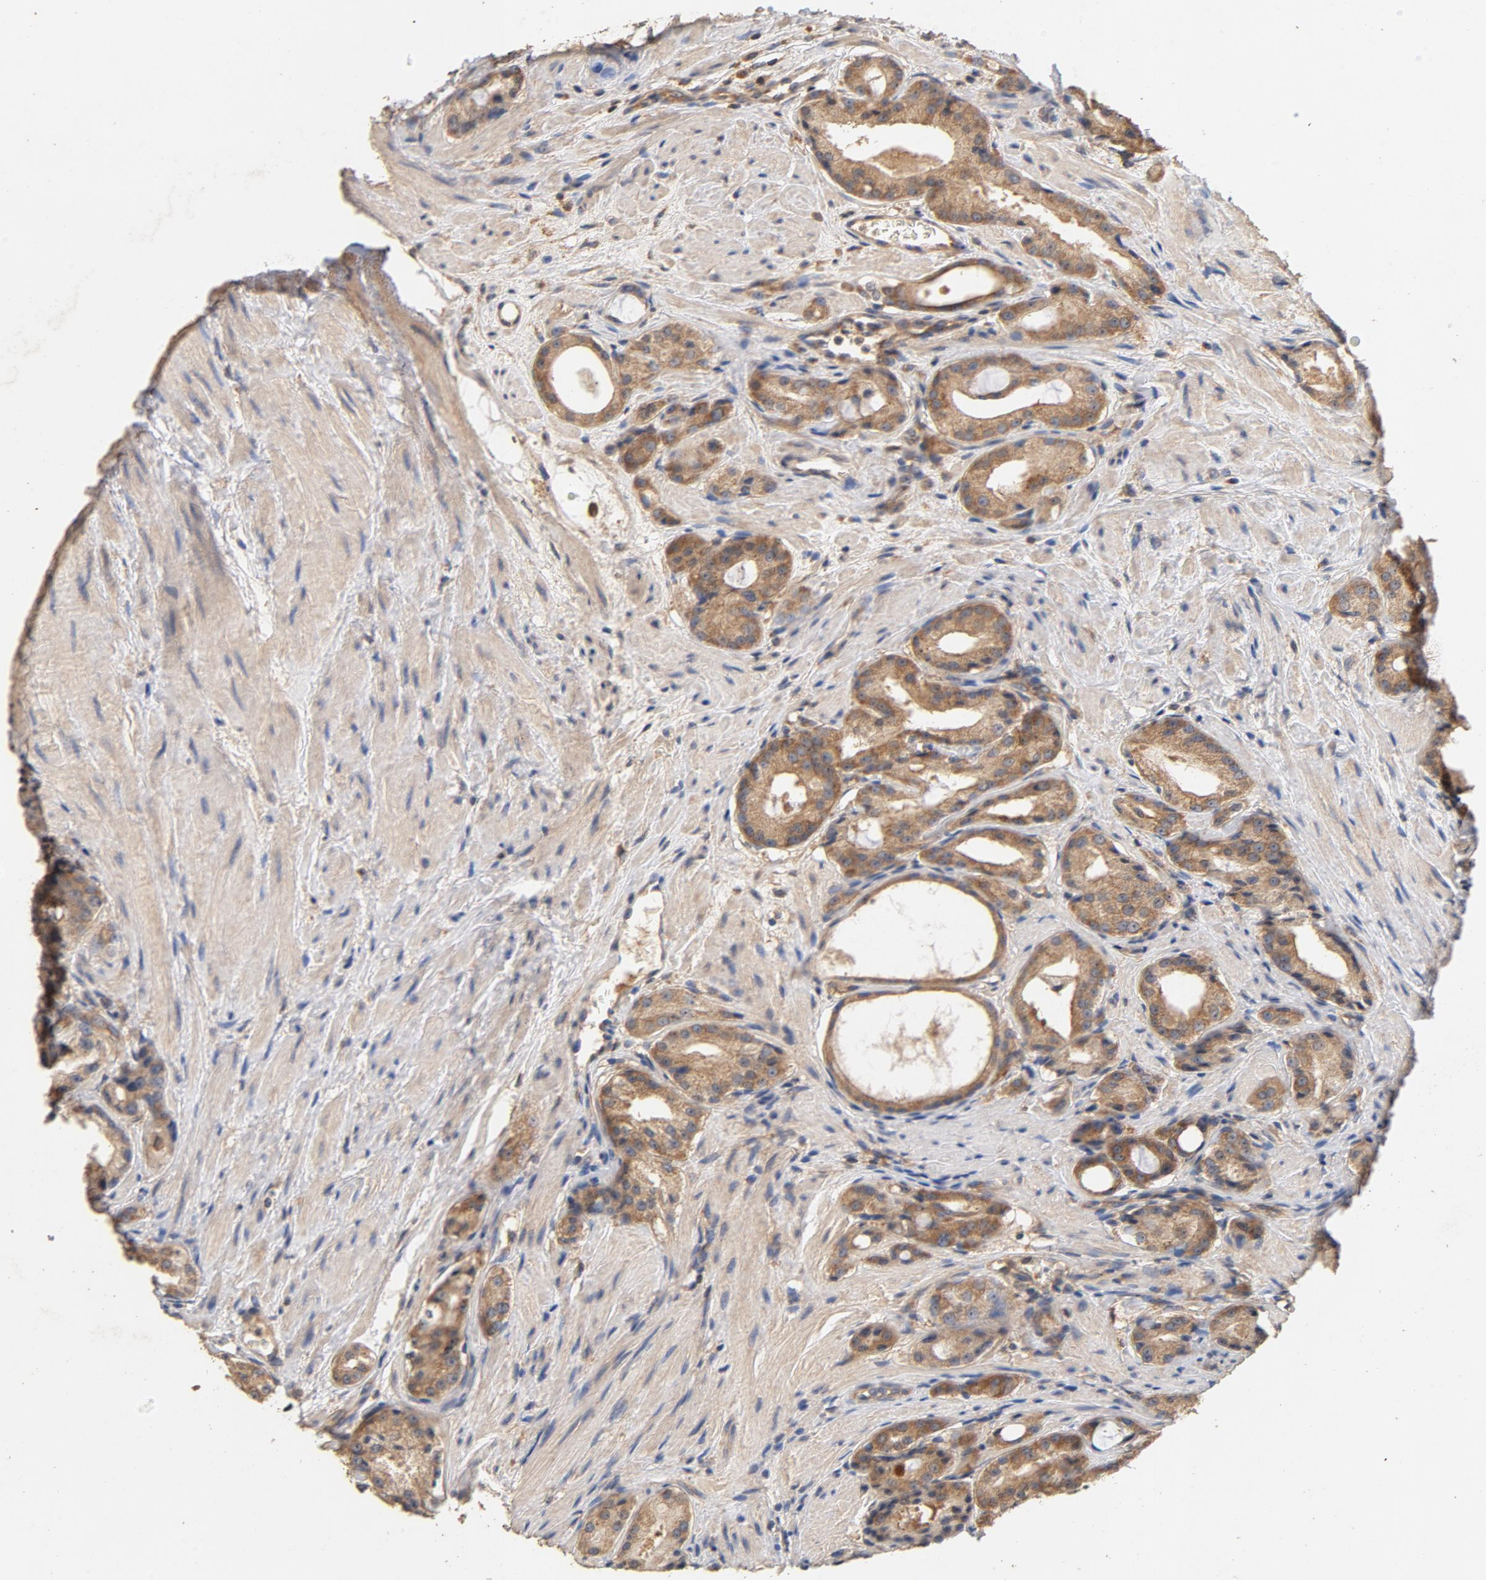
{"staining": {"intensity": "moderate", "quantity": ">75%", "location": "cytoplasmic/membranous"}, "tissue": "prostate cancer", "cell_type": "Tumor cells", "image_type": "cancer", "snomed": [{"axis": "morphology", "description": "Adenocarcinoma, Medium grade"}, {"axis": "topography", "description": "Prostate"}], "caption": "Medium-grade adenocarcinoma (prostate) tissue exhibits moderate cytoplasmic/membranous expression in approximately >75% of tumor cells, visualized by immunohistochemistry. (brown staining indicates protein expression, while blue staining denotes nuclei).", "gene": "DDX6", "patient": {"sex": "male", "age": 60}}